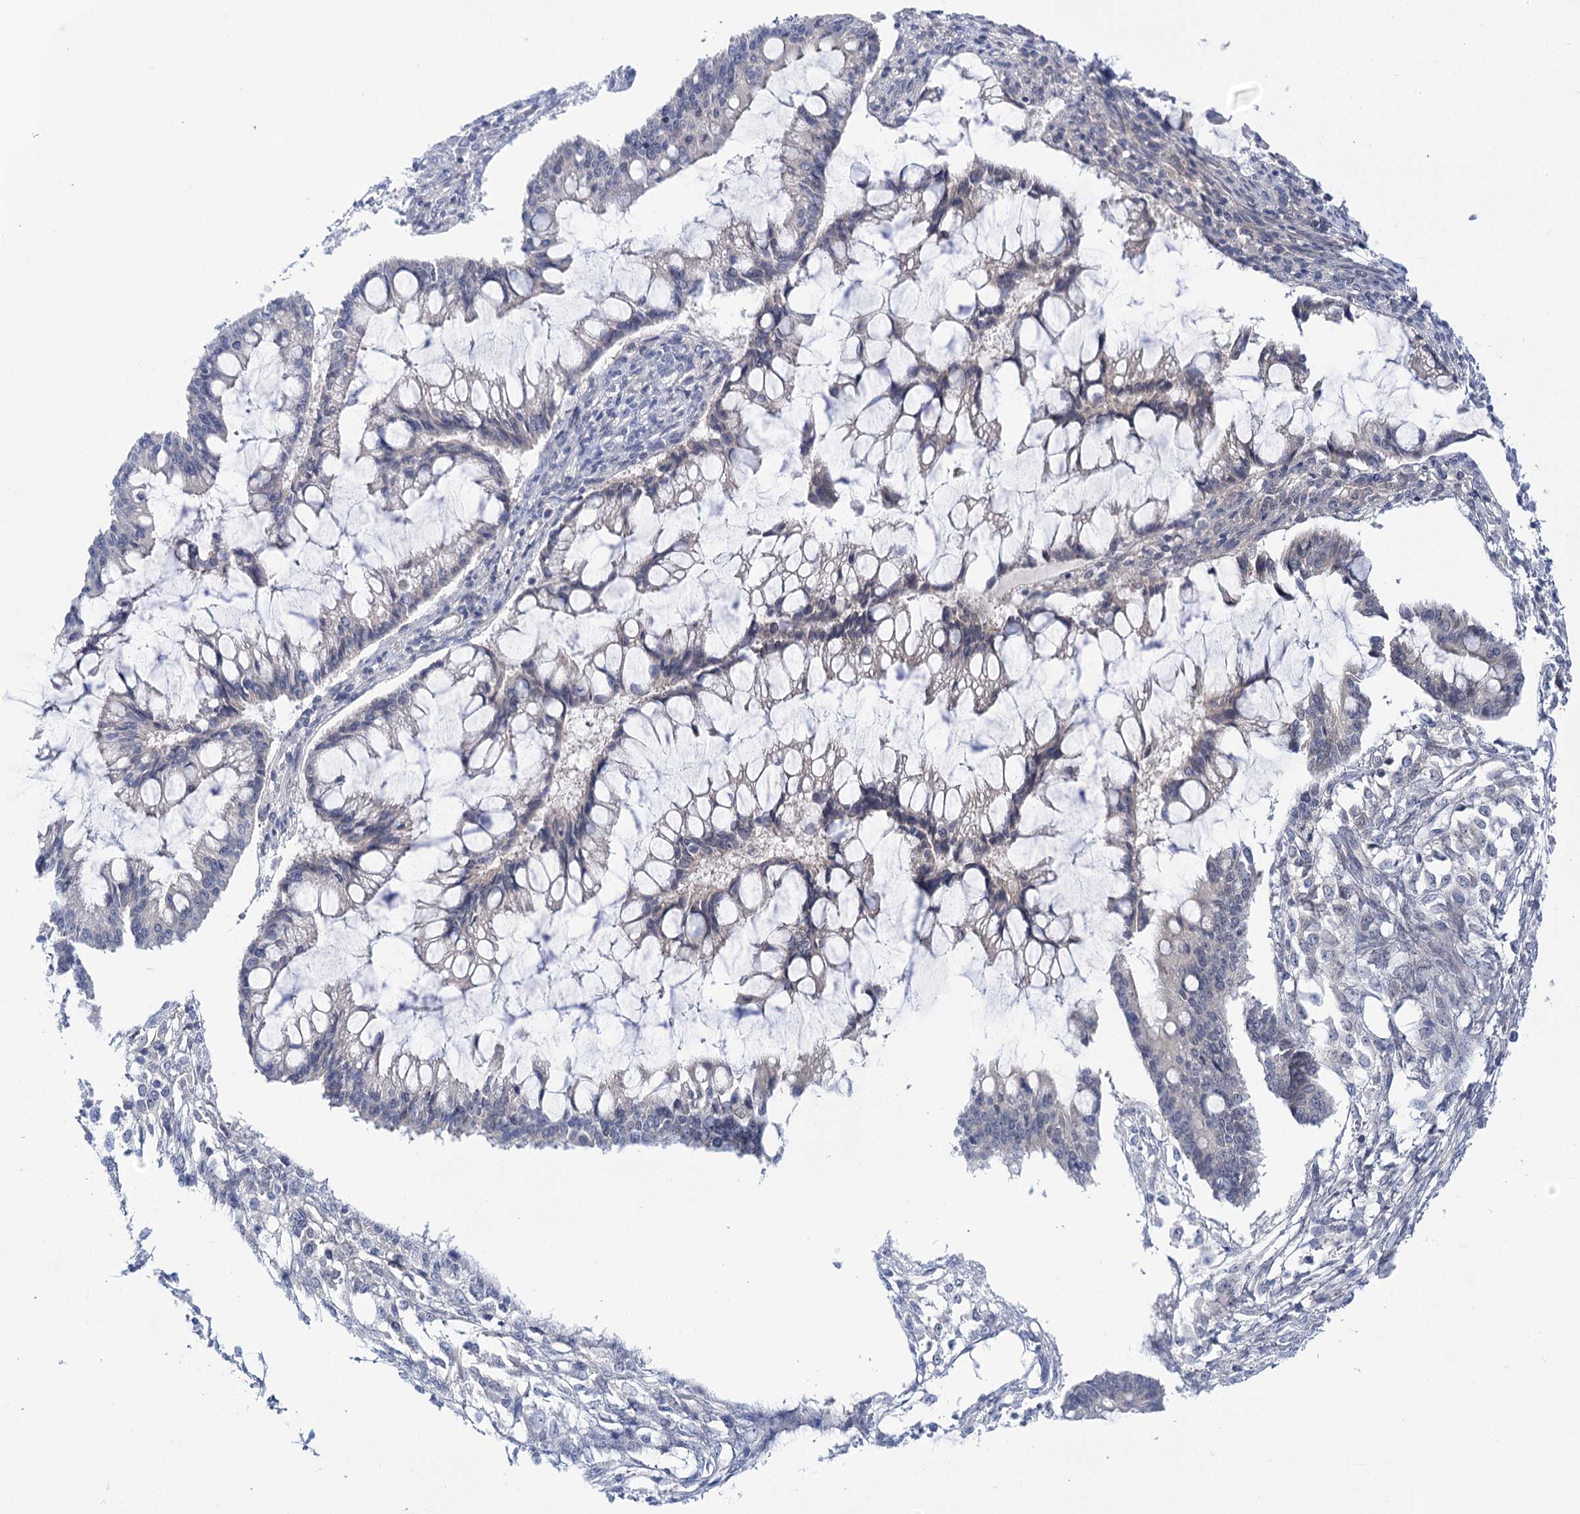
{"staining": {"intensity": "negative", "quantity": "none", "location": "none"}, "tissue": "ovarian cancer", "cell_type": "Tumor cells", "image_type": "cancer", "snomed": [{"axis": "morphology", "description": "Cystadenocarcinoma, mucinous, NOS"}, {"axis": "topography", "description": "Ovary"}], "caption": "There is no significant expression in tumor cells of ovarian cancer (mucinous cystadenocarcinoma). Nuclei are stained in blue.", "gene": "LALBA", "patient": {"sex": "female", "age": 73}}